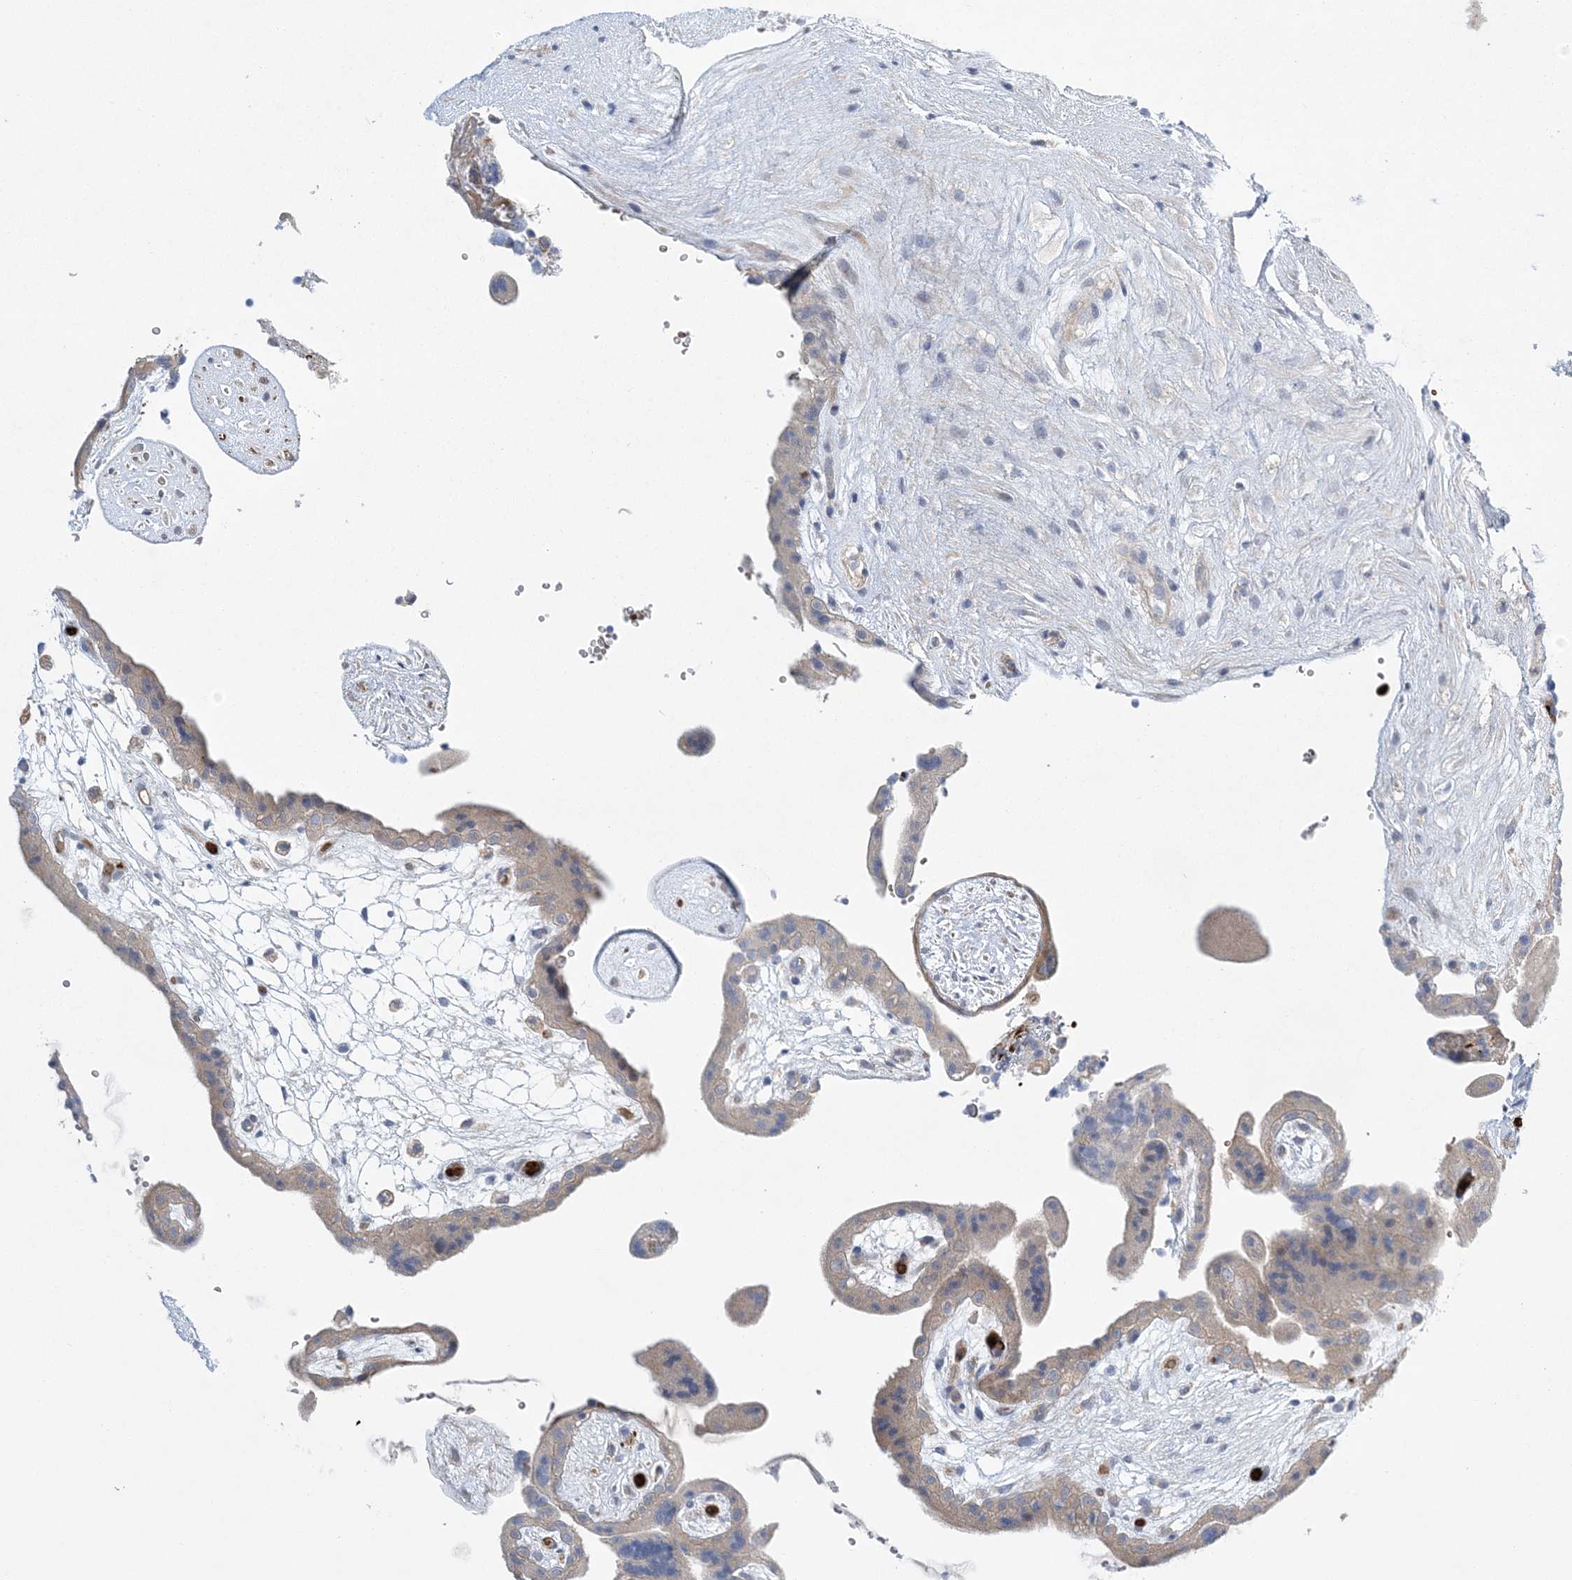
{"staining": {"intensity": "negative", "quantity": "none", "location": "none"}, "tissue": "placenta", "cell_type": "Trophoblastic cells", "image_type": "normal", "snomed": [{"axis": "morphology", "description": "Normal tissue, NOS"}, {"axis": "topography", "description": "Placenta"}], "caption": "This is a image of immunohistochemistry (IHC) staining of unremarkable placenta, which shows no positivity in trophoblastic cells.", "gene": "CALN1", "patient": {"sex": "female", "age": 18}}